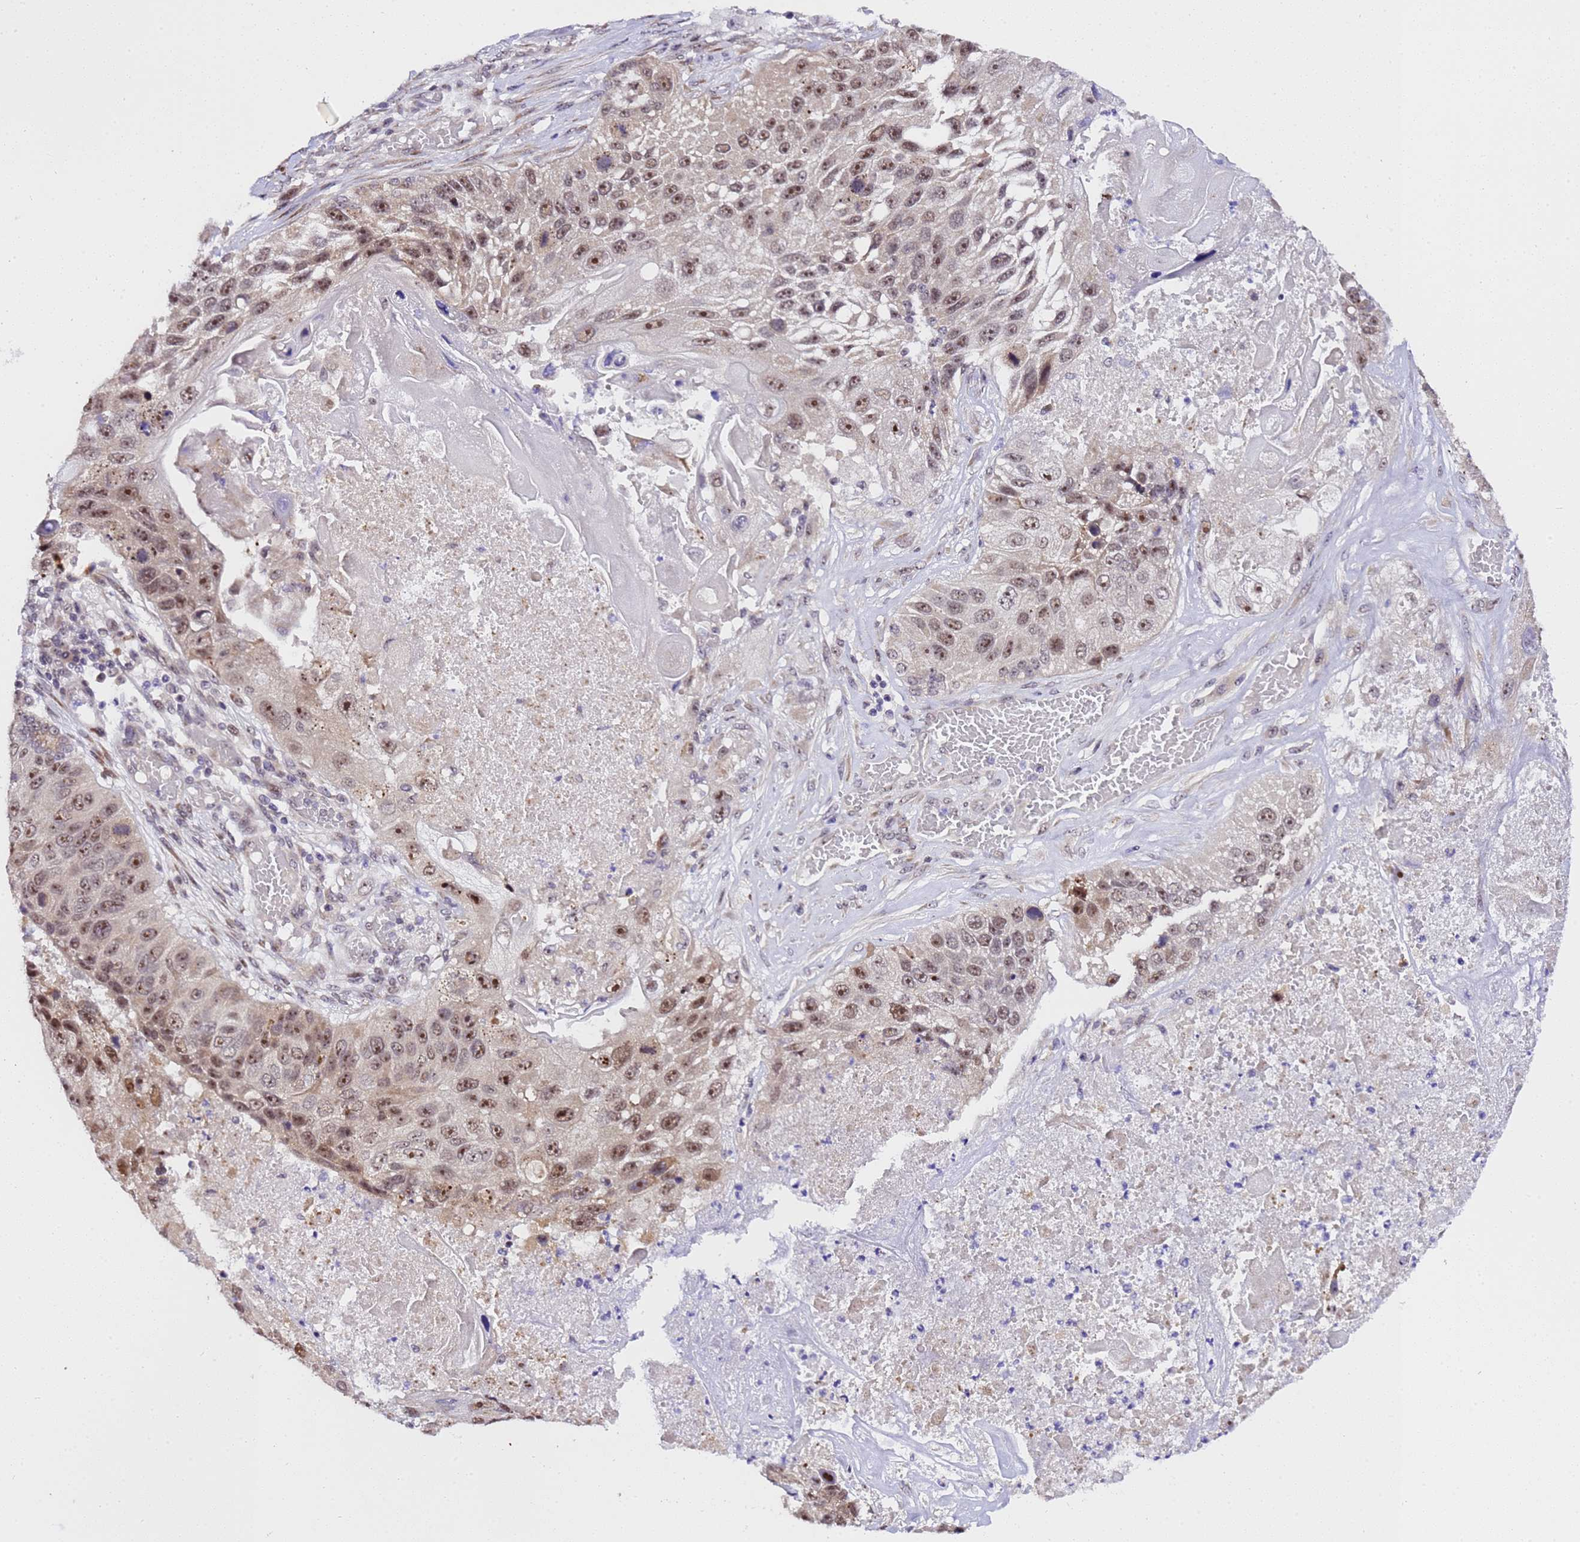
{"staining": {"intensity": "moderate", "quantity": ">75%", "location": "nuclear"}, "tissue": "lung cancer", "cell_type": "Tumor cells", "image_type": "cancer", "snomed": [{"axis": "morphology", "description": "Squamous cell carcinoma, NOS"}, {"axis": "topography", "description": "Lung"}], "caption": "IHC photomicrograph of neoplastic tissue: human lung squamous cell carcinoma stained using immunohistochemistry (IHC) shows medium levels of moderate protein expression localized specifically in the nuclear of tumor cells, appearing as a nuclear brown color.", "gene": "SLX4IP", "patient": {"sex": "male", "age": 61}}